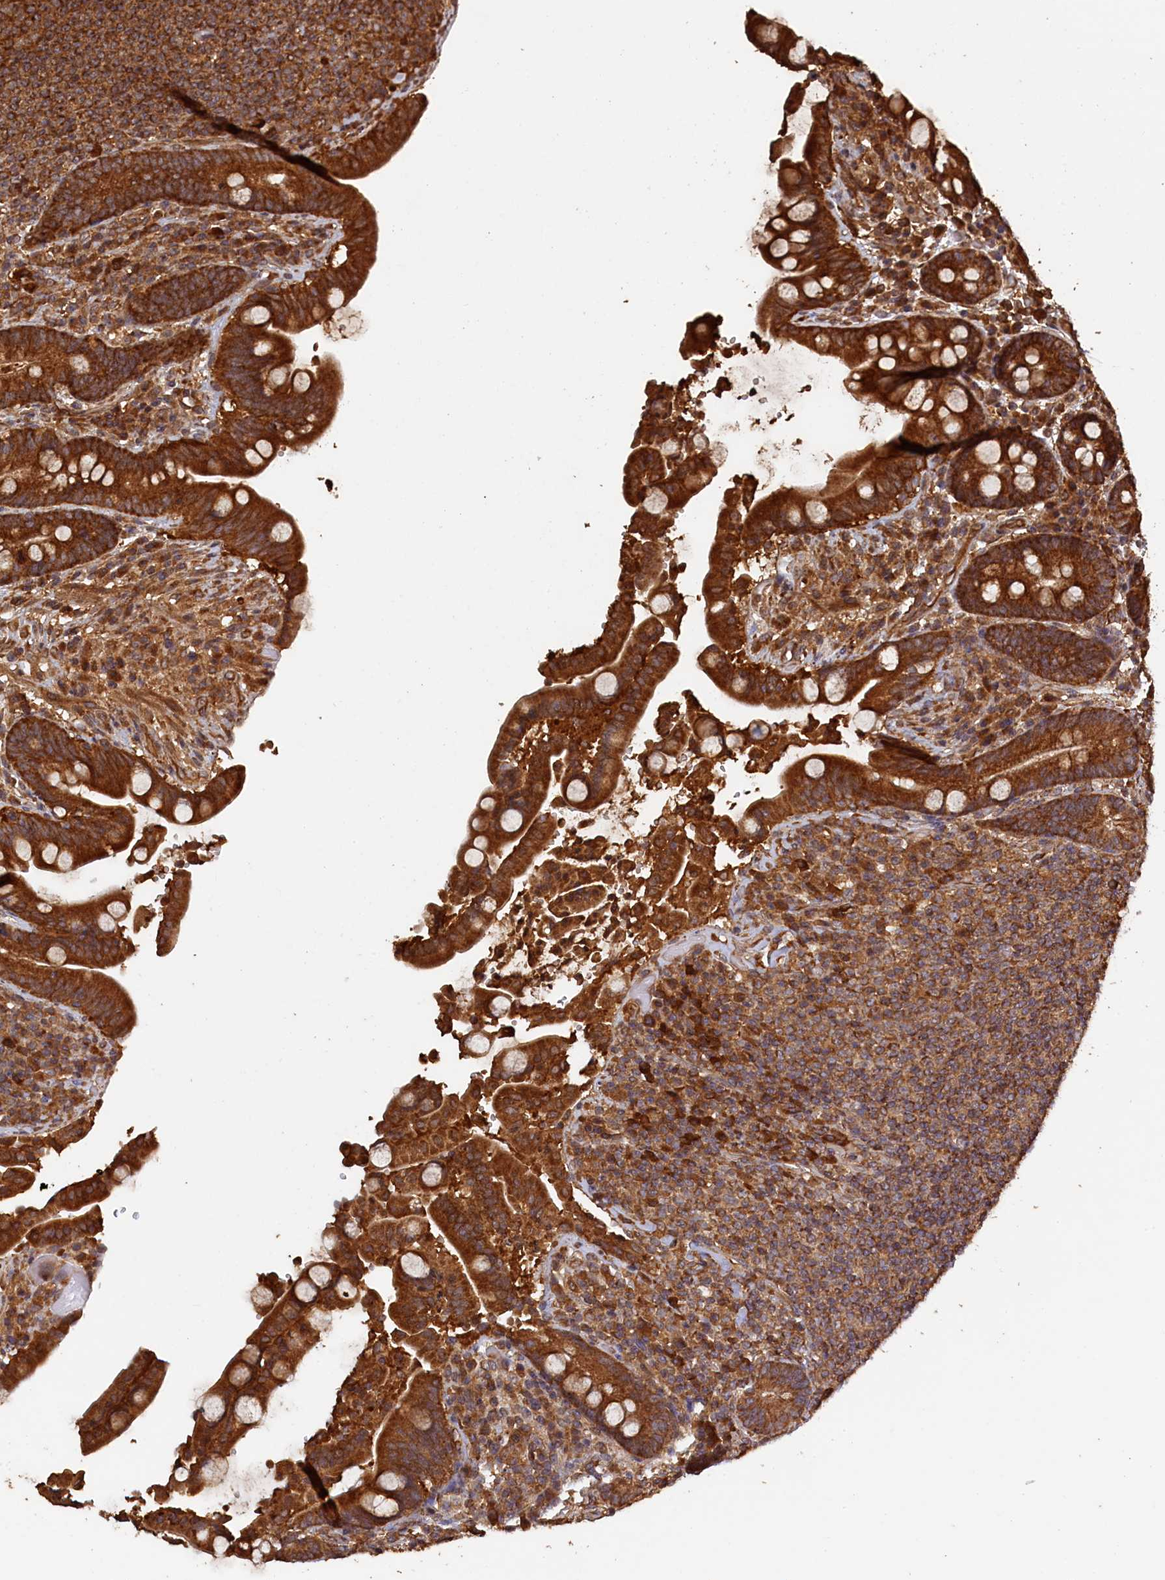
{"staining": {"intensity": "strong", "quantity": ">75%", "location": "cytoplasmic/membranous"}, "tissue": "colon", "cell_type": "Endothelial cells", "image_type": "normal", "snomed": [{"axis": "morphology", "description": "Normal tissue, NOS"}, {"axis": "topography", "description": "Colon"}], "caption": "Protein staining by immunohistochemistry (IHC) demonstrates strong cytoplasmic/membranous staining in about >75% of endothelial cells in normal colon.", "gene": "SNX33", "patient": {"sex": "male", "age": 73}}